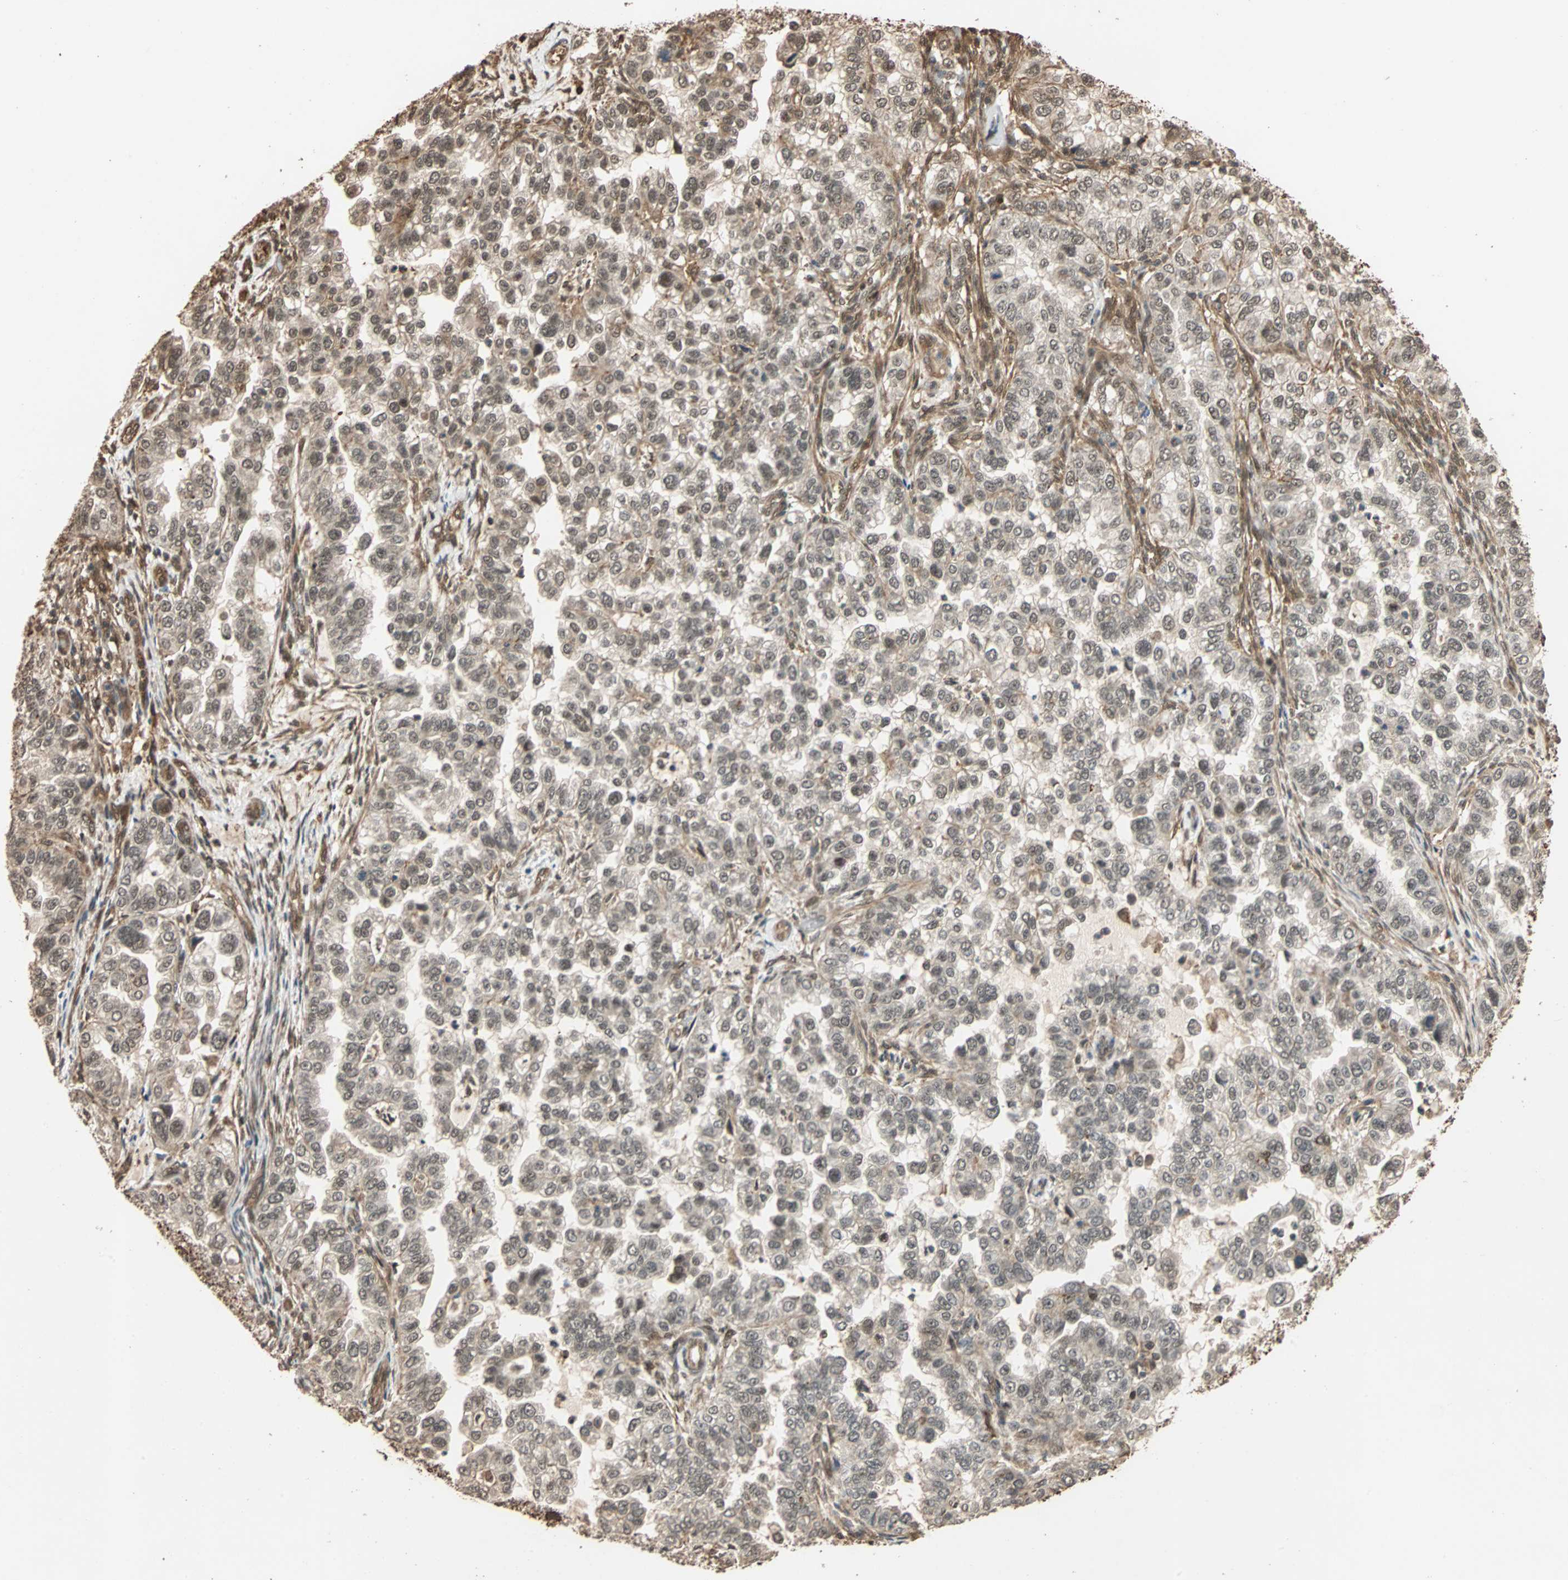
{"staining": {"intensity": "moderate", "quantity": "25%-75%", "location": "cytoplasmic/membranous,nuclear"}, "tissue": "endometrial cancer", "cell_type": "Tumor cells", "image_type": "cancer", "snomed": [{"axis": "morphology", "description": "Adenocarcinoma, NOS"}, {"axis": "topography", "description": "Endometrium"}], "caption": "Human endometrial adenocarcinoma stained with a brown dye exhibits moderate cytoplasmic/membranous and nuclear positive positivity in approximately 25%-75% of tumor cells.", "gene": "CDC5L", "patient": {"sex": "female", "age": 85}}